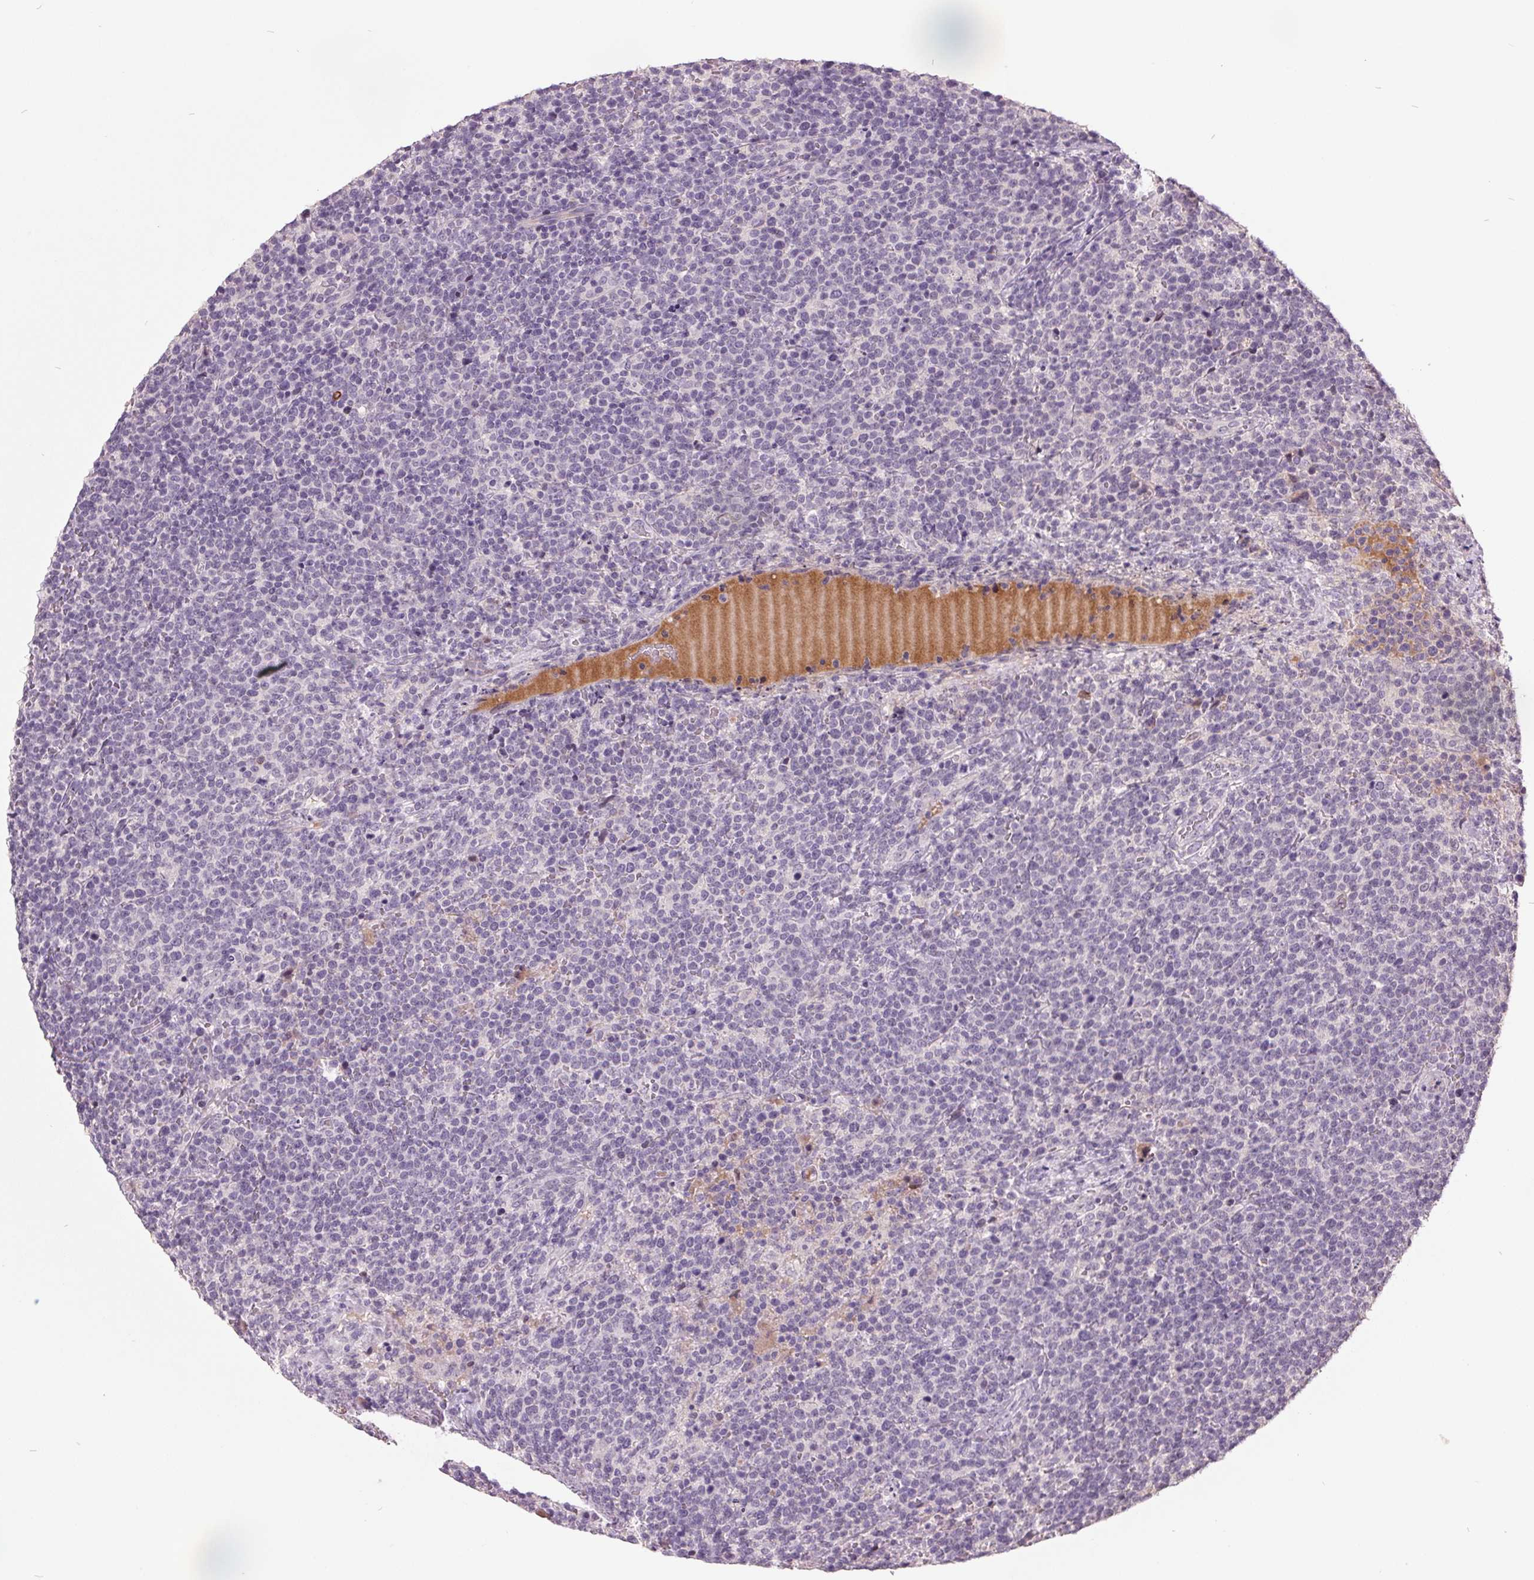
{"staining": {"intensity": "negative", "quantity": "none", "location": "none"}, "tissue": "lymphoma", "cell_type": "Tumor cells", "image_type": "cancer", "snomed": [{"axis": "morphology", "description": "Malignant lymphoma, non-Hodgkin's type, High grade"}, {"axis": "topography", "description": "Lymph node"}], "caption": "Protein analysis of high-grade malignant lymphoma, non-Hodgkin's type exhibits no significant expression in tumor cells. (Stains: DAB IHC with hematoxylin counter stain, Microscopy: brightfield microscopy at high magnification).", "gene": "C2orf16", "patient": {"sex": "male", "age": 61}}